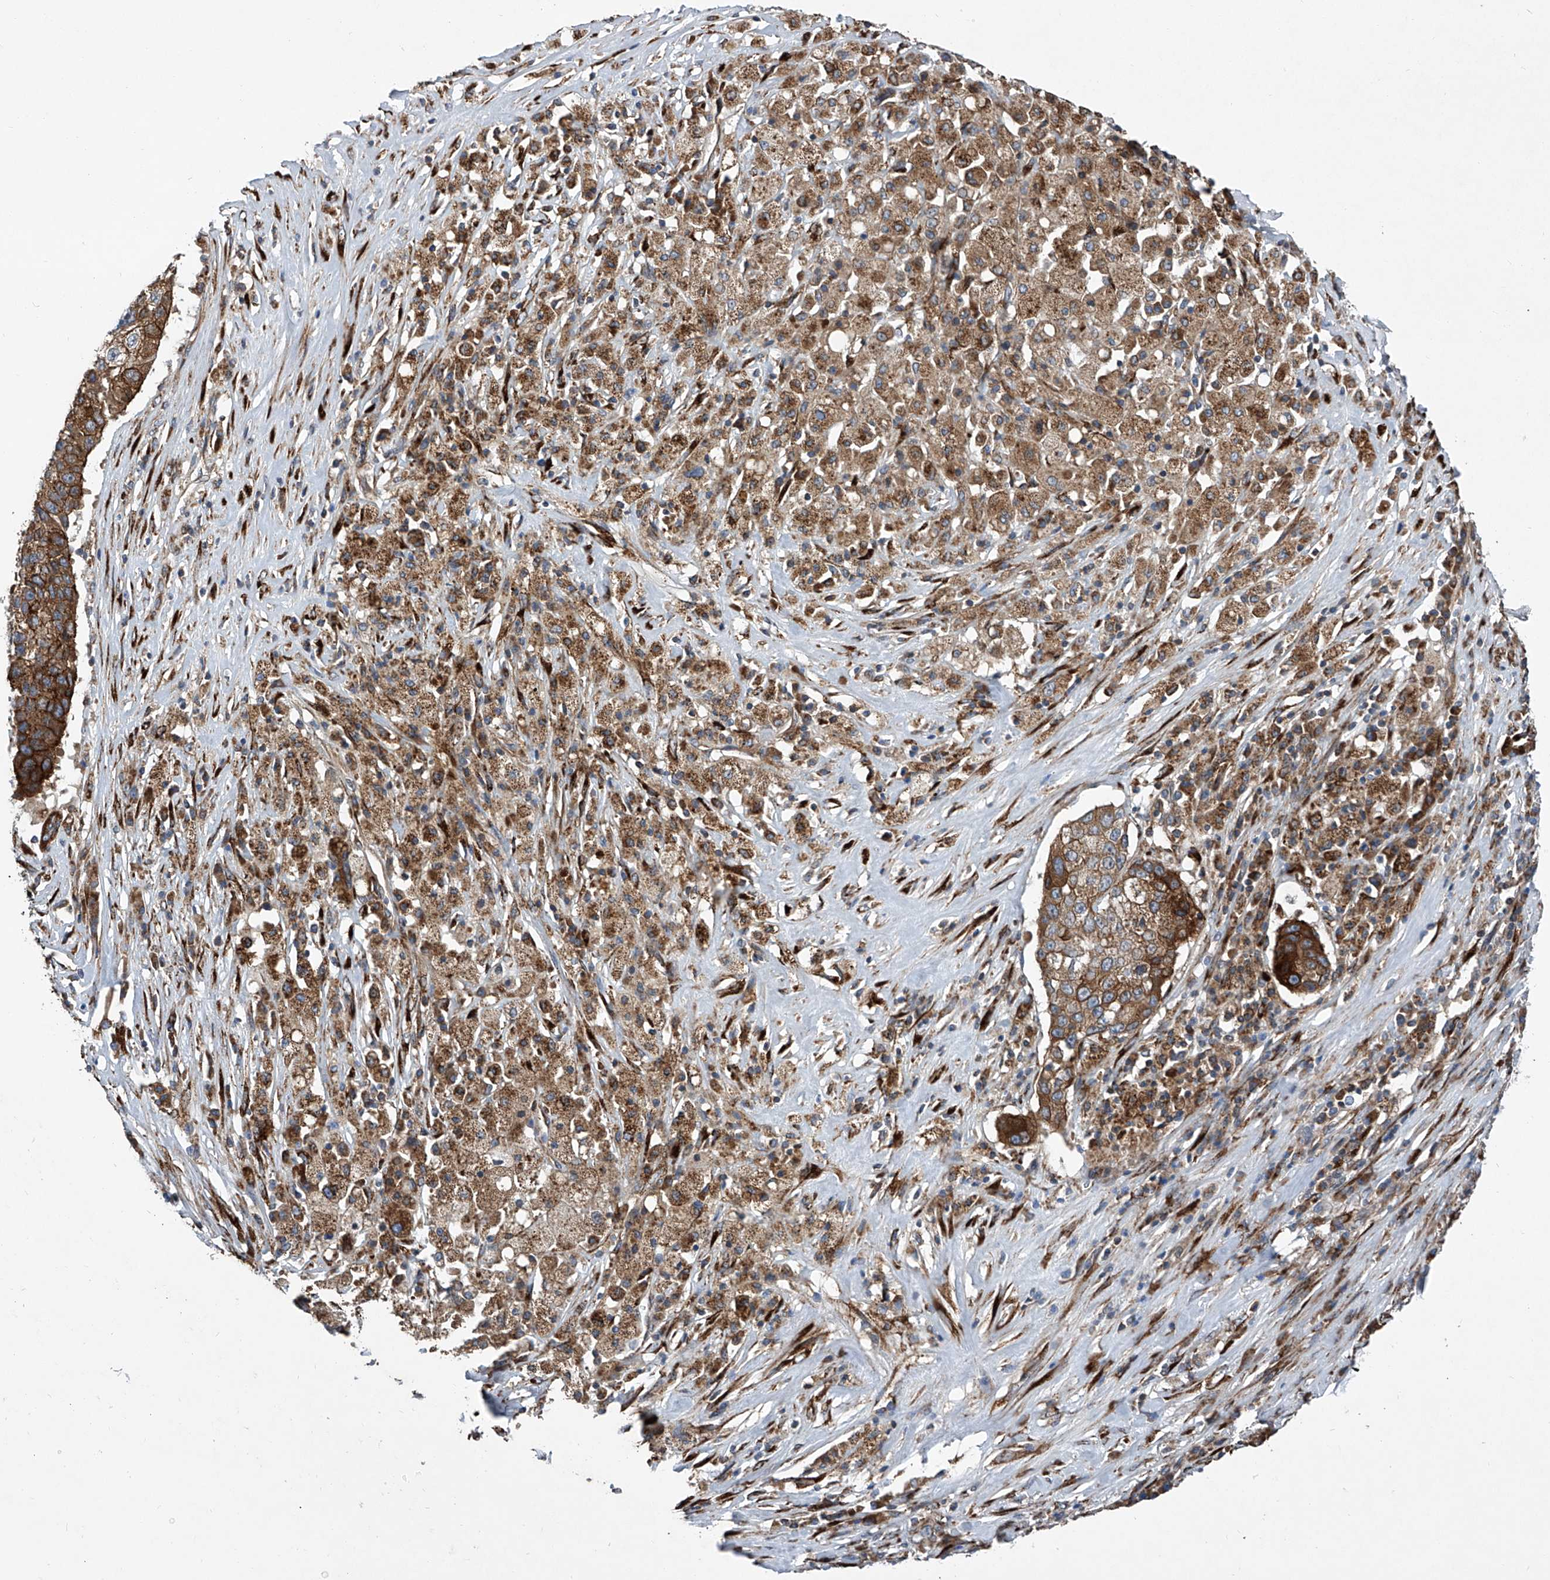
{"staining": {"intensity": "strong", "quantity": ">75%", "location": "cytoplasmic/membranous"}, "tissue": "lung cancer", "cell_type": "Tumor cells", "image_type": "cancer", "snomed": [{"axis": "morphology", "description": "Squamous cell carcinoma, NOS"}, {"axis": "topography", "description": "Lung"}], "caption": "This is a histology image of immunohistochemistry (IHC) staining of lung cancer (squamous cell carcinoma), which shows strong staining in the cytoplasmic/membranous of tumor cells.", "gene": "ASCC3", "patient": {"sex": "male", "age": 61}}